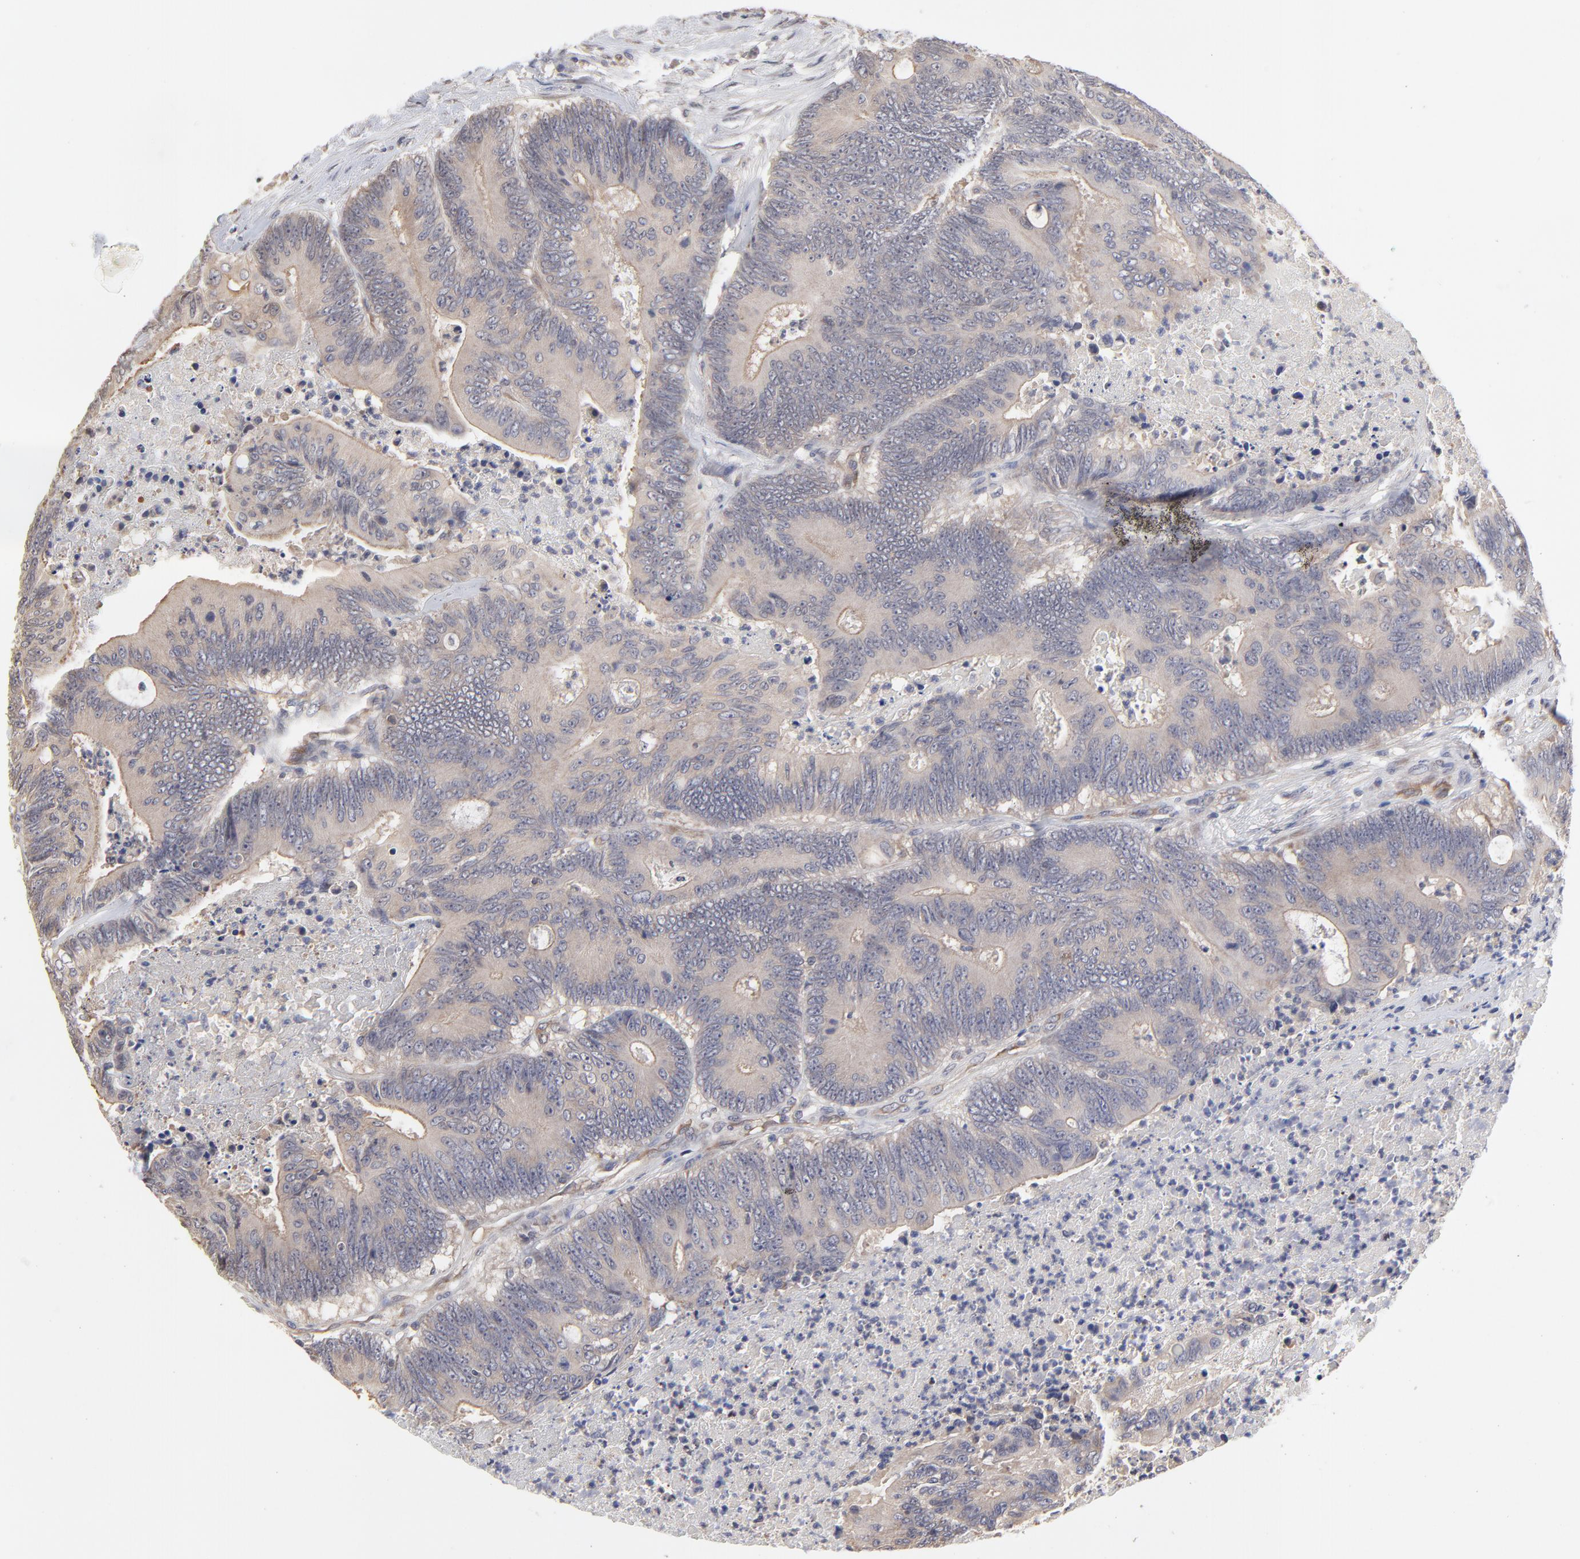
{"staining": {"intensity": "weak", "quantity": ">75%", "location": "cytoplasmic/membranous"}, "tissue": "colorectal cancer", "cell_type": "Tumor cells", "image_type": "cancer", "snomed": [{"axis": "morphology", "description": "Adenocarcinoma, NOS"}, {"axis": "topography", "description": "Colon"}], "caption": "Approximately >75% of tumor cells in human adenocarcinoma (colorectal) demonstrate weak cytoplasmic/membranous protein positivity as visualized by brown immunohistochemical staining.", "gene": "ZNF157", "patient": {"sex": "male", "age": 65}}